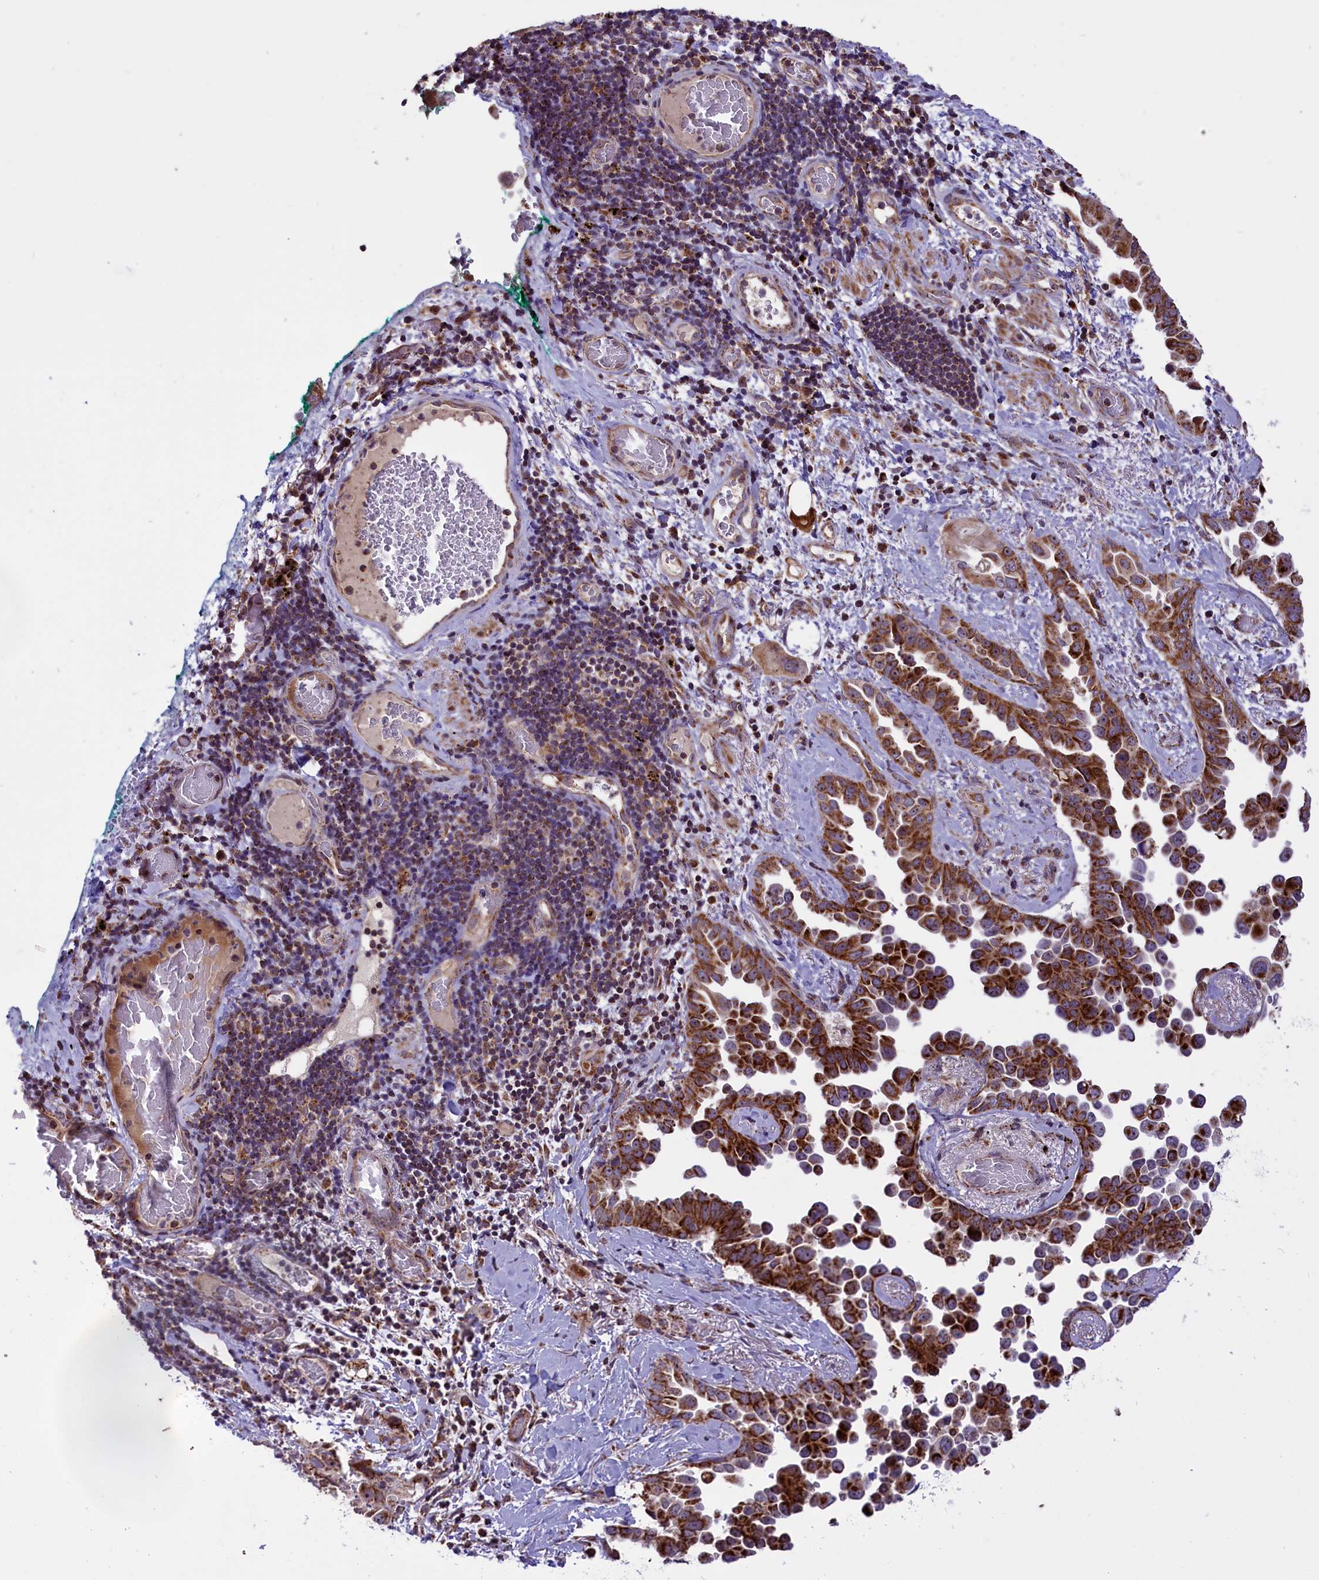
{"staining": {"intensity": "strong", "quantity": ">75%", "location": "cytoplasmic/membranous"}, "tissue": "lung cancer", "cell_type": "Tumor cells", "image_type": "cancer", "snomed": [{"axis": "morphology", "description": "Adenocarcinoma, NOS"}, {"axis": "topography", "description": "Lung"}], "caption": "Immunohistochemical staining of human lung adenocarcinoma demonstrates strong cytoplasmic/membranous protein staining in approximately >75% of tumor cells. (IHC, brightfield microscopy, high magnification).", "gene": "GLRX5", "patient": {"sex": "female", "age": 67}}